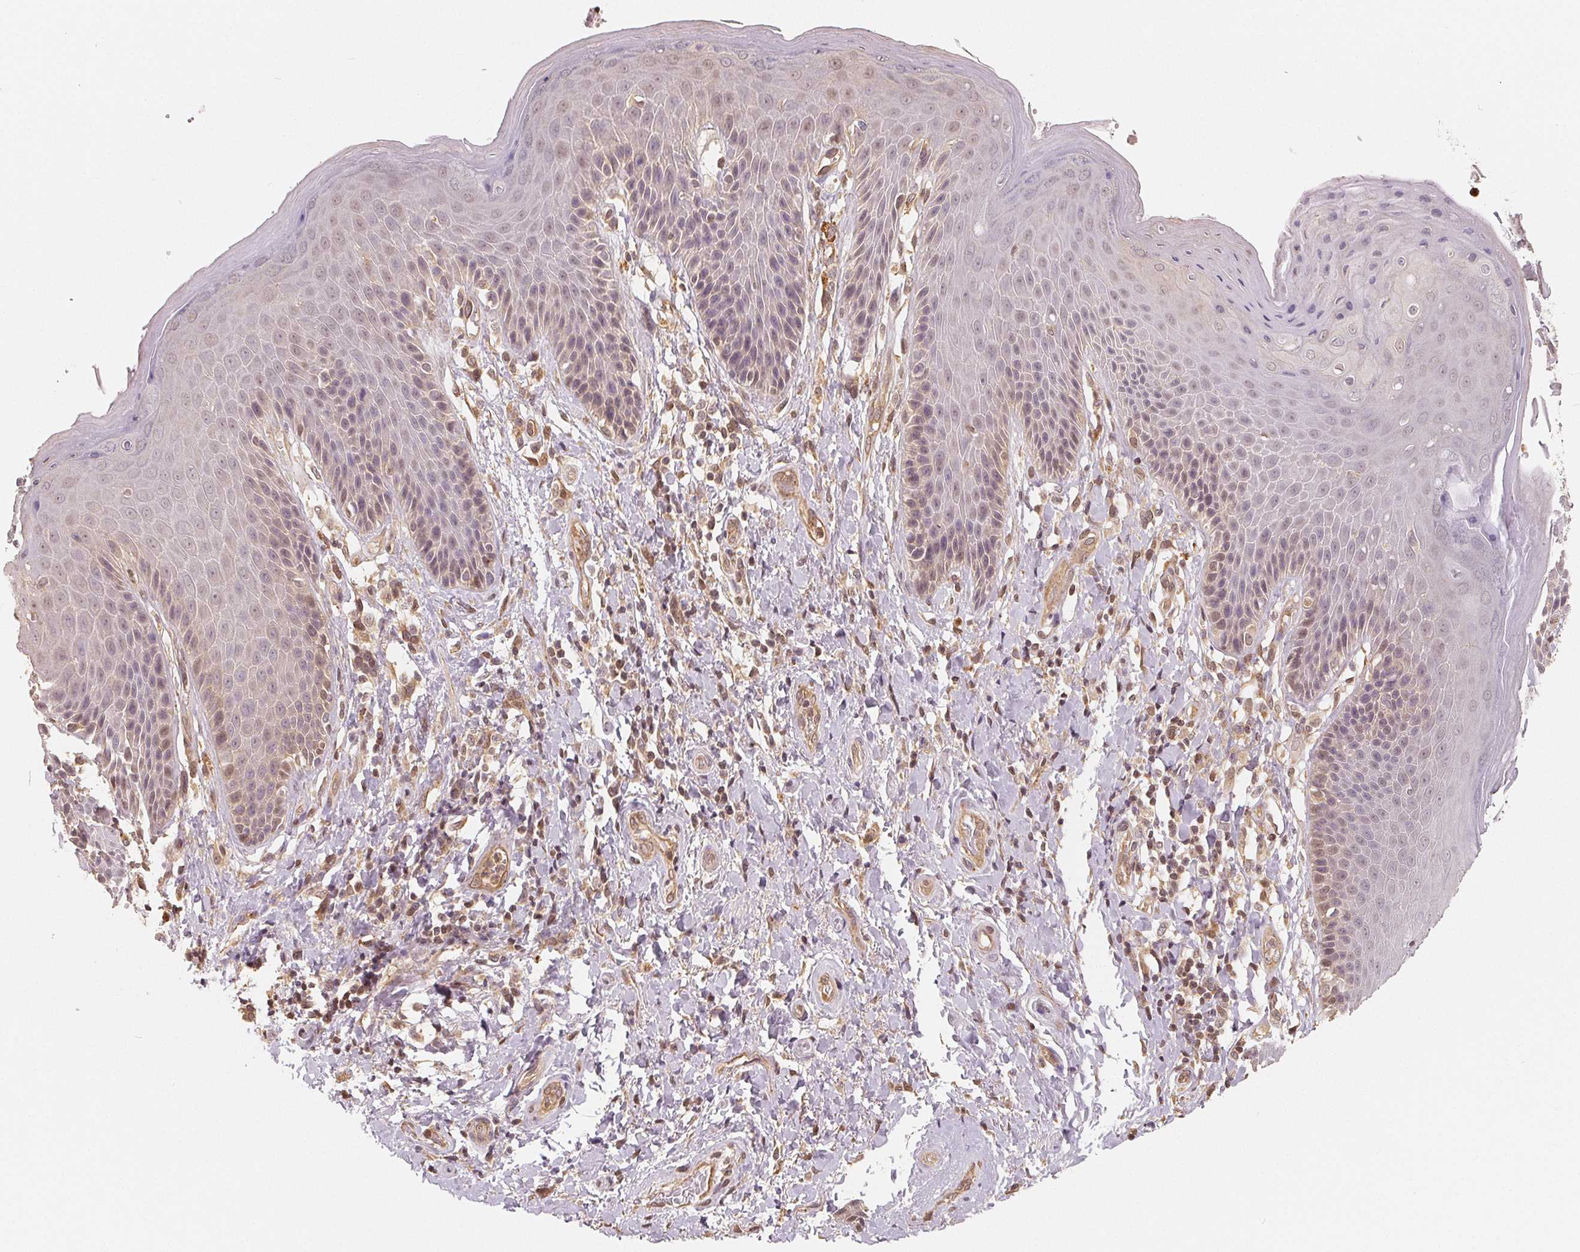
{"staining": {"intensity": "moderate", "quantity": "<25%", "location": "nuclear"}, "tissue": "skin", "cell_type": "Epidermal cells", "image_type": "normal", "snomed": [{"axis": "morphology", "description": "Normal tissue, NOS"}, {"axis": "topography", "description": "Anal"}, {"axis": "topography", "description": "Peripheral nerve tissue"}], "caption": "Epidermal cells demonstrate low levels of moderate nuclear staining in approximately <25% of cells in benign human skin.", "gene": "GUSB", "patient": {"sex": "male", "age": 51}}